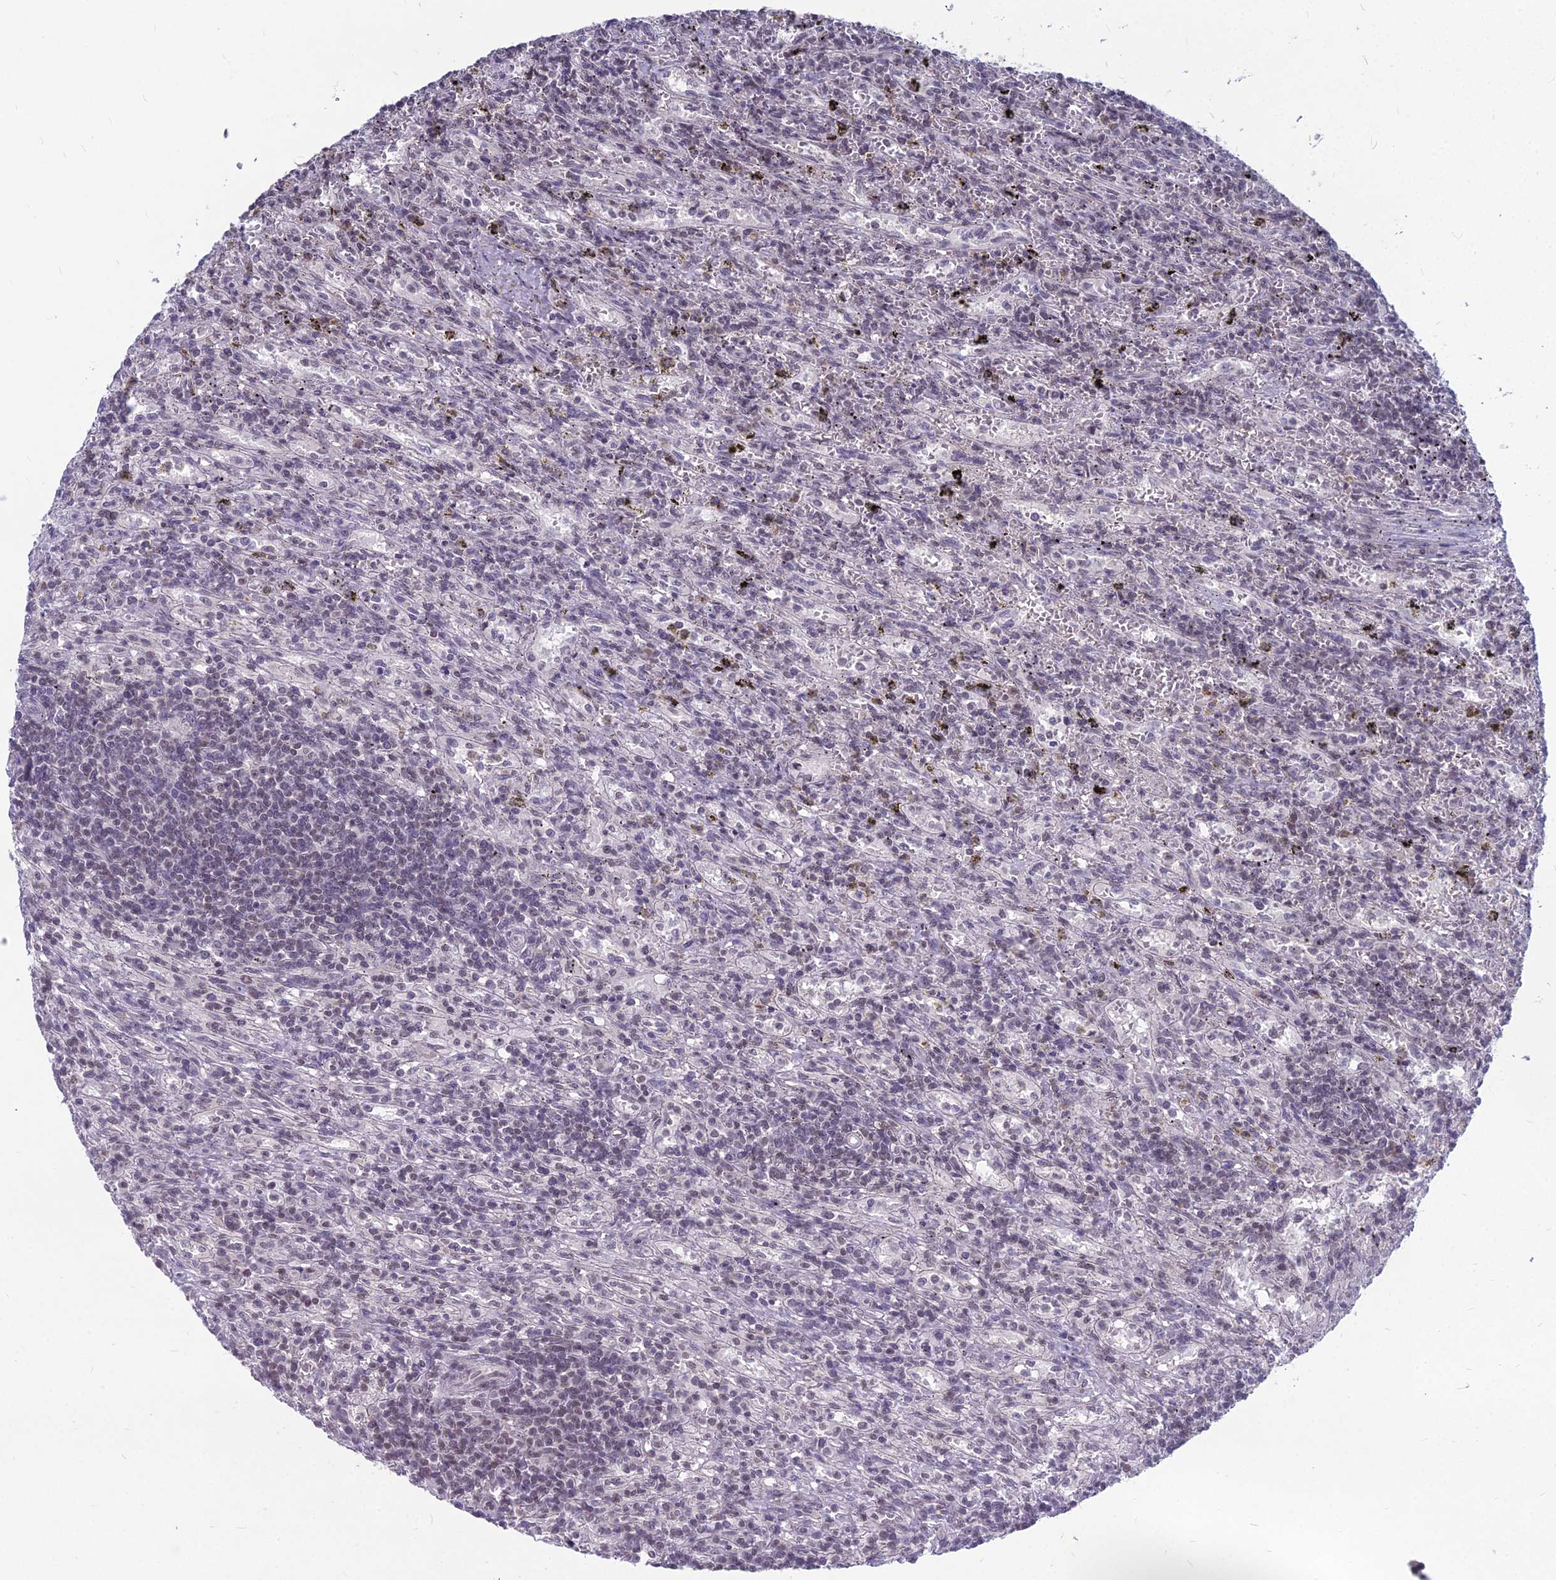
{"staining": {"intensity": "negative", "quantity": "none", "location": "none"}, "tissue": "lymphoma", "cell_type": "Tumor cells", "image_type": "cancer", "snomed": [{"axis": "morphology", "description": "Malignant lymphoma, non-Hodgkin's type, Low grade"}, {"axis": "topography", "description": "Spleen"}], "caption": "Malignant lymphoma, non-Hodgkin's type (low-grade) was stained to show a protein in brown. There is no significant positivity in tumor cells.", "gene": "KAT7", "patient": {"sex": "male", "age": 76}}